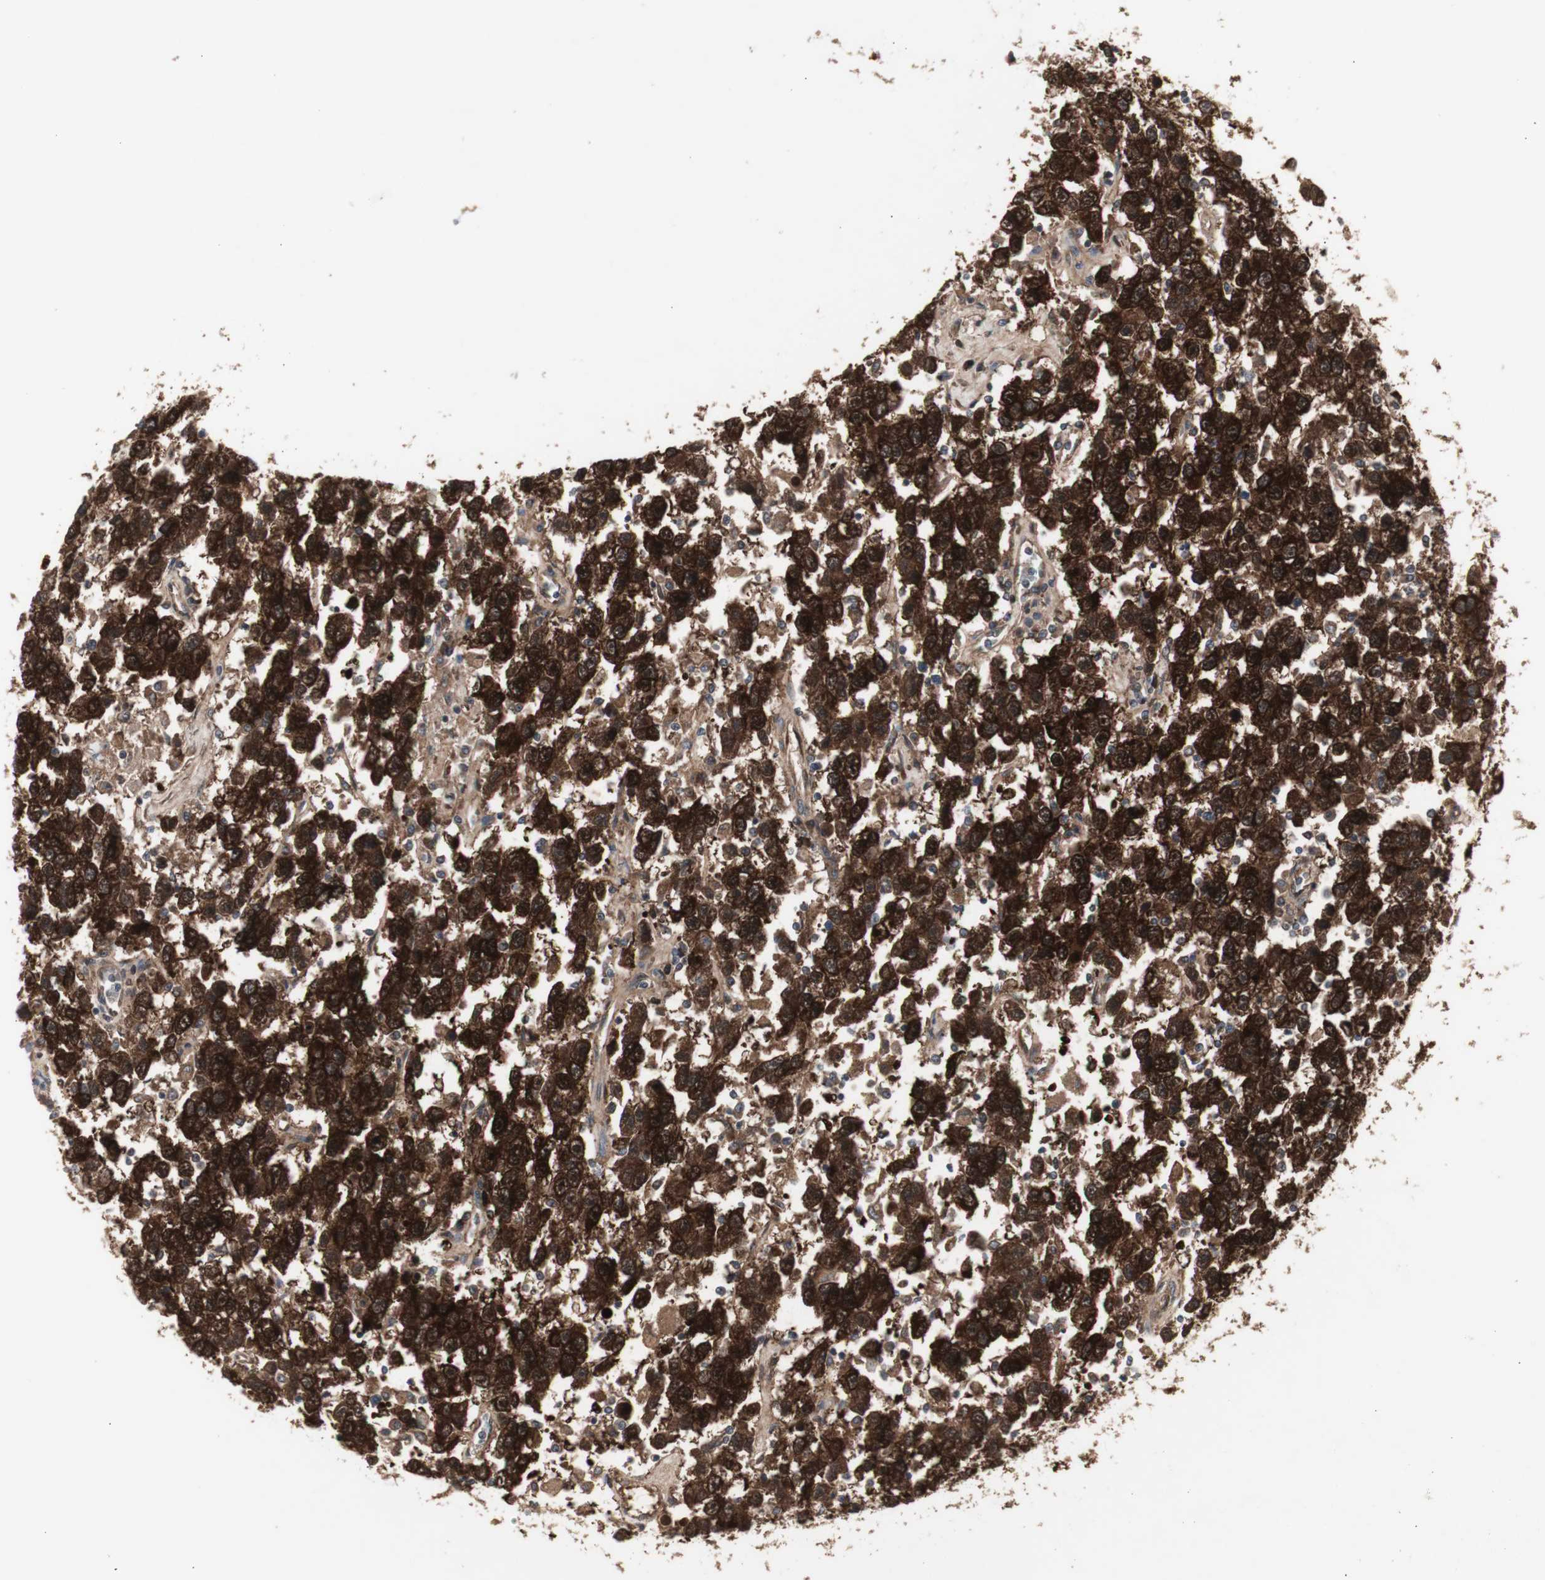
{"staining": {"intensity": "strong", "quantity": ">75%", "location": "cytoplasmic/membranous"}, "tissue": "testis cancer", "cell_type": "Tumor cells", "image_type": "cancer", "snomed": [{"axis": "morphology", "description": "Seminoma, NOS"}, {"axis": "topography", "description": "Testis"}], "caption": "The immunohistochemical stain highlights strong cytoplasmic/membranous expression in tumor cells of testis cancer (seminoma) tissue.", "gene": "CHURC1-FNTB", "patient": {"sex": "male", "age": 41}}